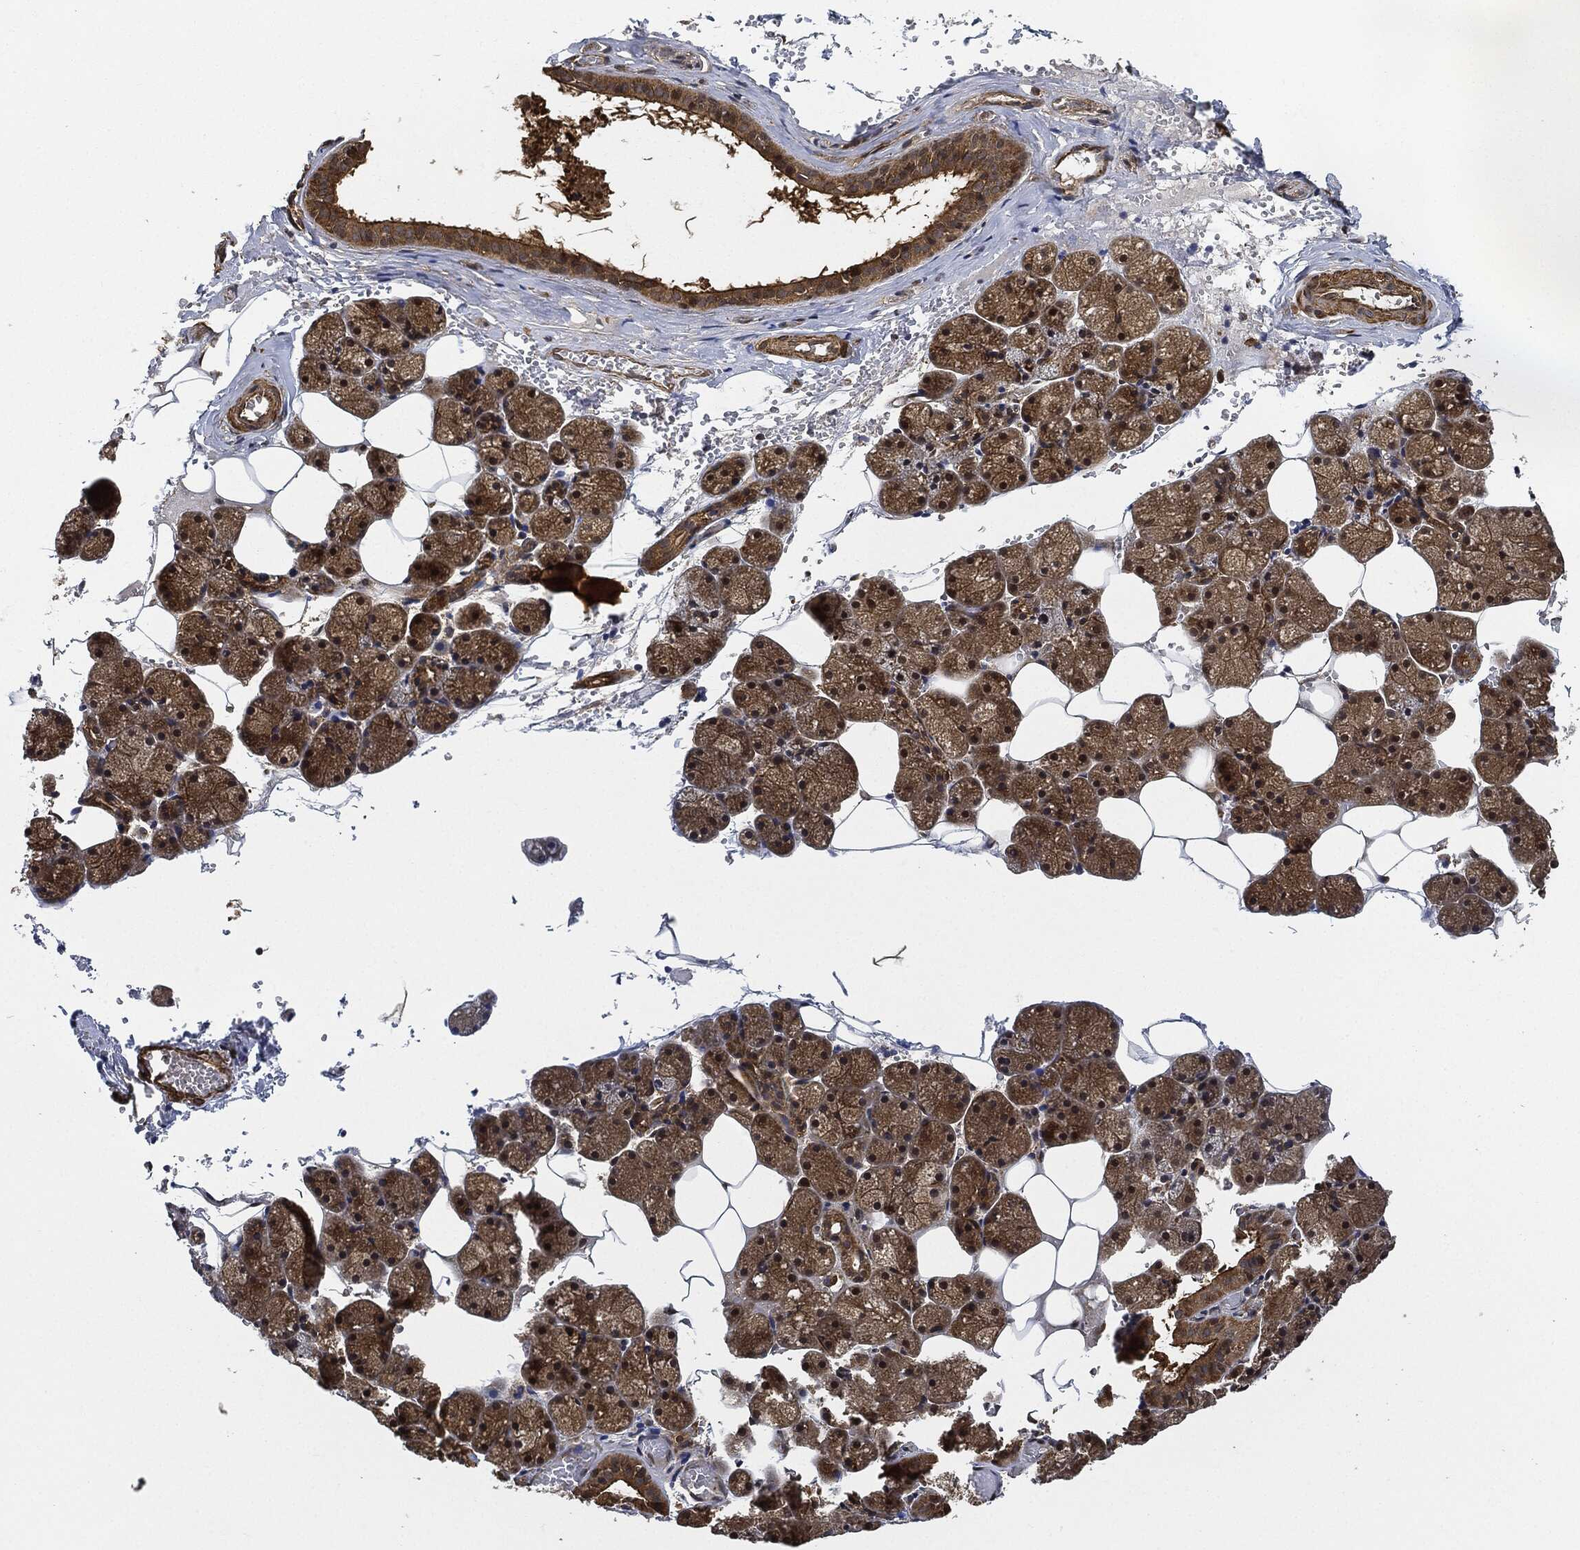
{"staining": {"intensity": "moderate", "quantity": ">75%", "location": "cytoplasmic/membranous"}, "tissue": "salivary gland", "cell_type": "Glandular cells", "image_type": "normal", "snomed": [{"axis": "morphology", "description": "Normal tissue, NOS"}, {"axis": "topography", "description": "Salivary gland"}], "caption": "This histopathology image demonstrates normal salivary gland stained with IHC to label a protein in brown. The cytoplasmic/membranous of glandular cells show moderate positivity for the protein. Nuclei are counter-stained blue.", "gene": "CEP290", "patient": {"sex": "male", "age": 38}}